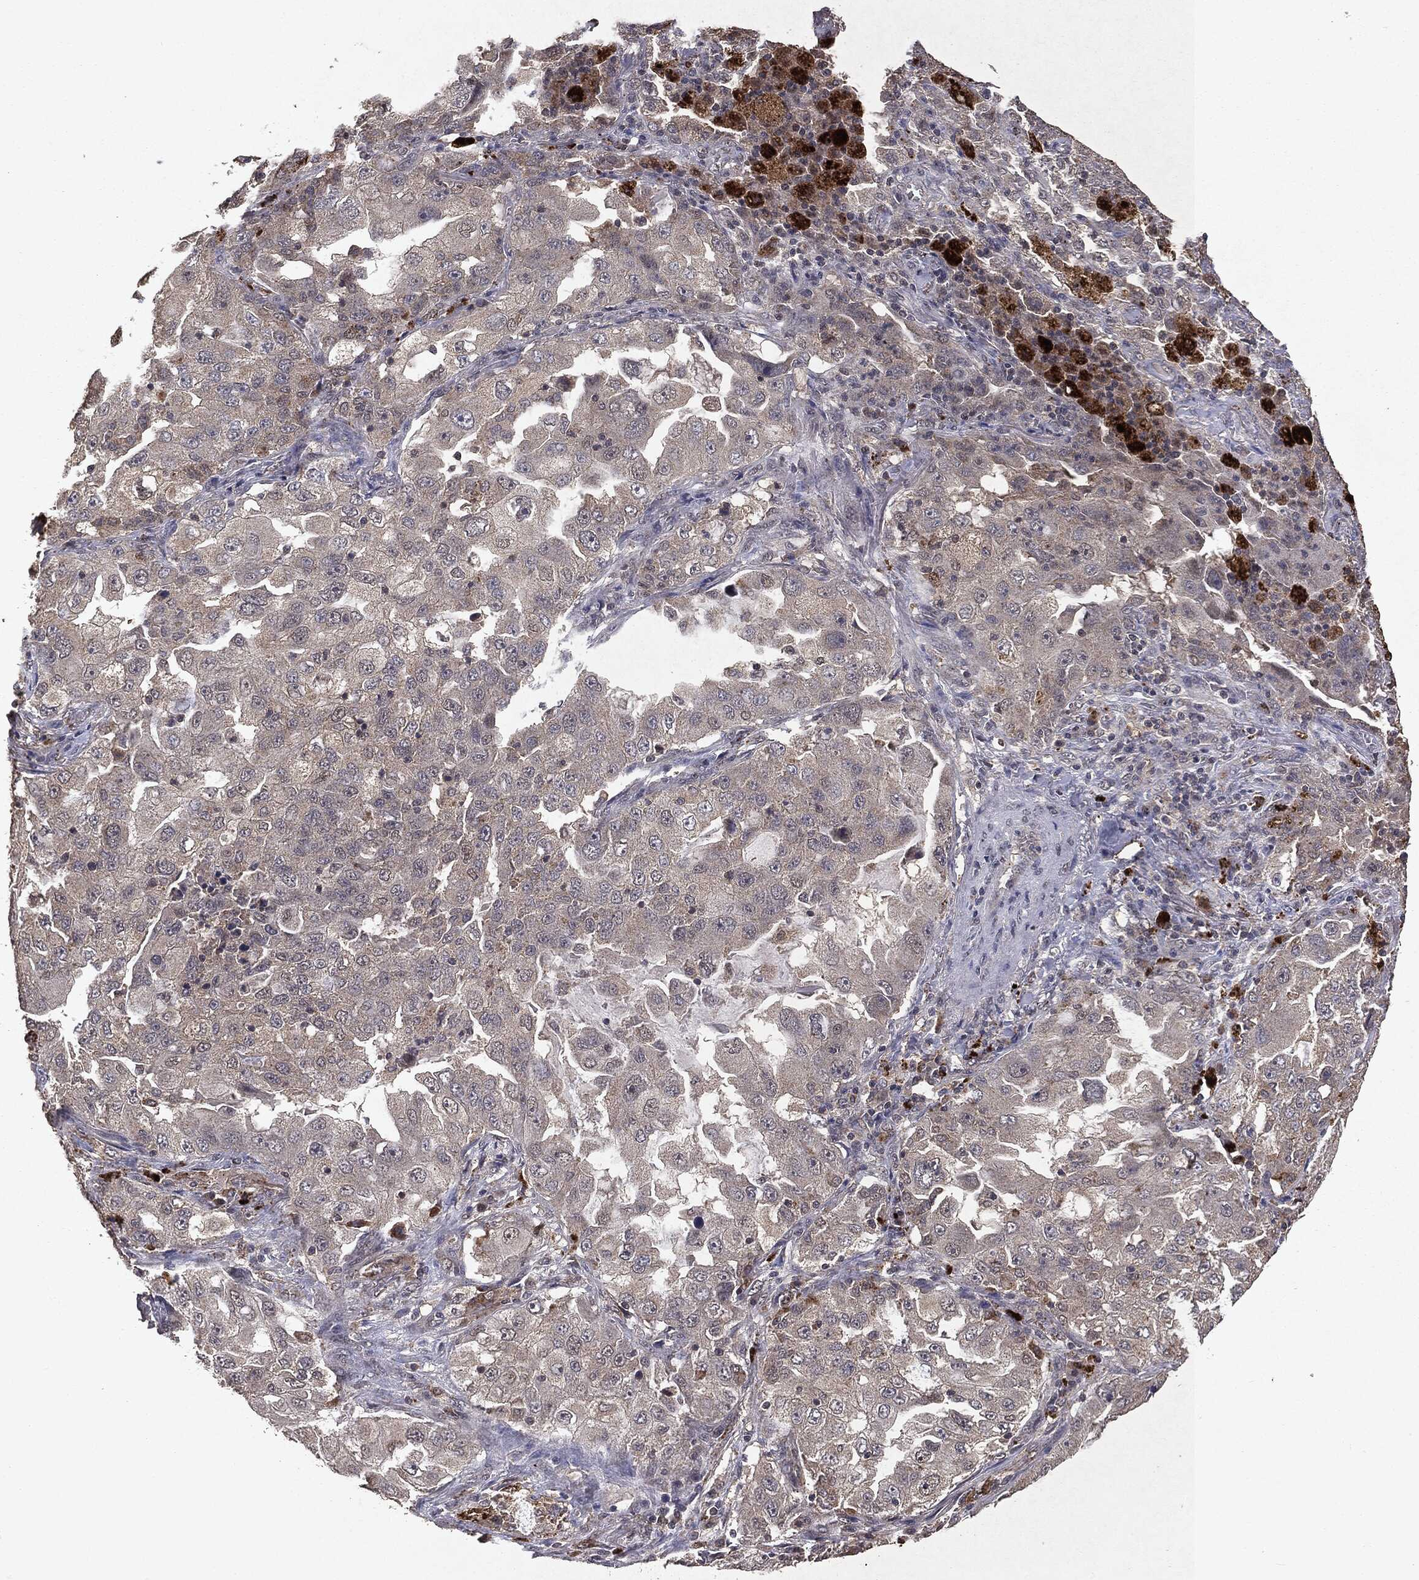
{"staining": {"intensity": "negative", "quantity": "none", "location": "none"}, "tissue": "lung cancer", "cell_type": "Tumor cells", "image_type": "cancer", "snomed": [{"axis": "morphology", "description": "Adenocarcinoma, NOS"}, {"axis": "topography", "description": "Lung"}], "caption": "Immunohistochemical staining of lung adenocarcinoma reveals no significant expression in tumor cells. Nuclei are stained in blue.", "gene": "MTOR", "patient": {"sex": "female", "age": 61}}